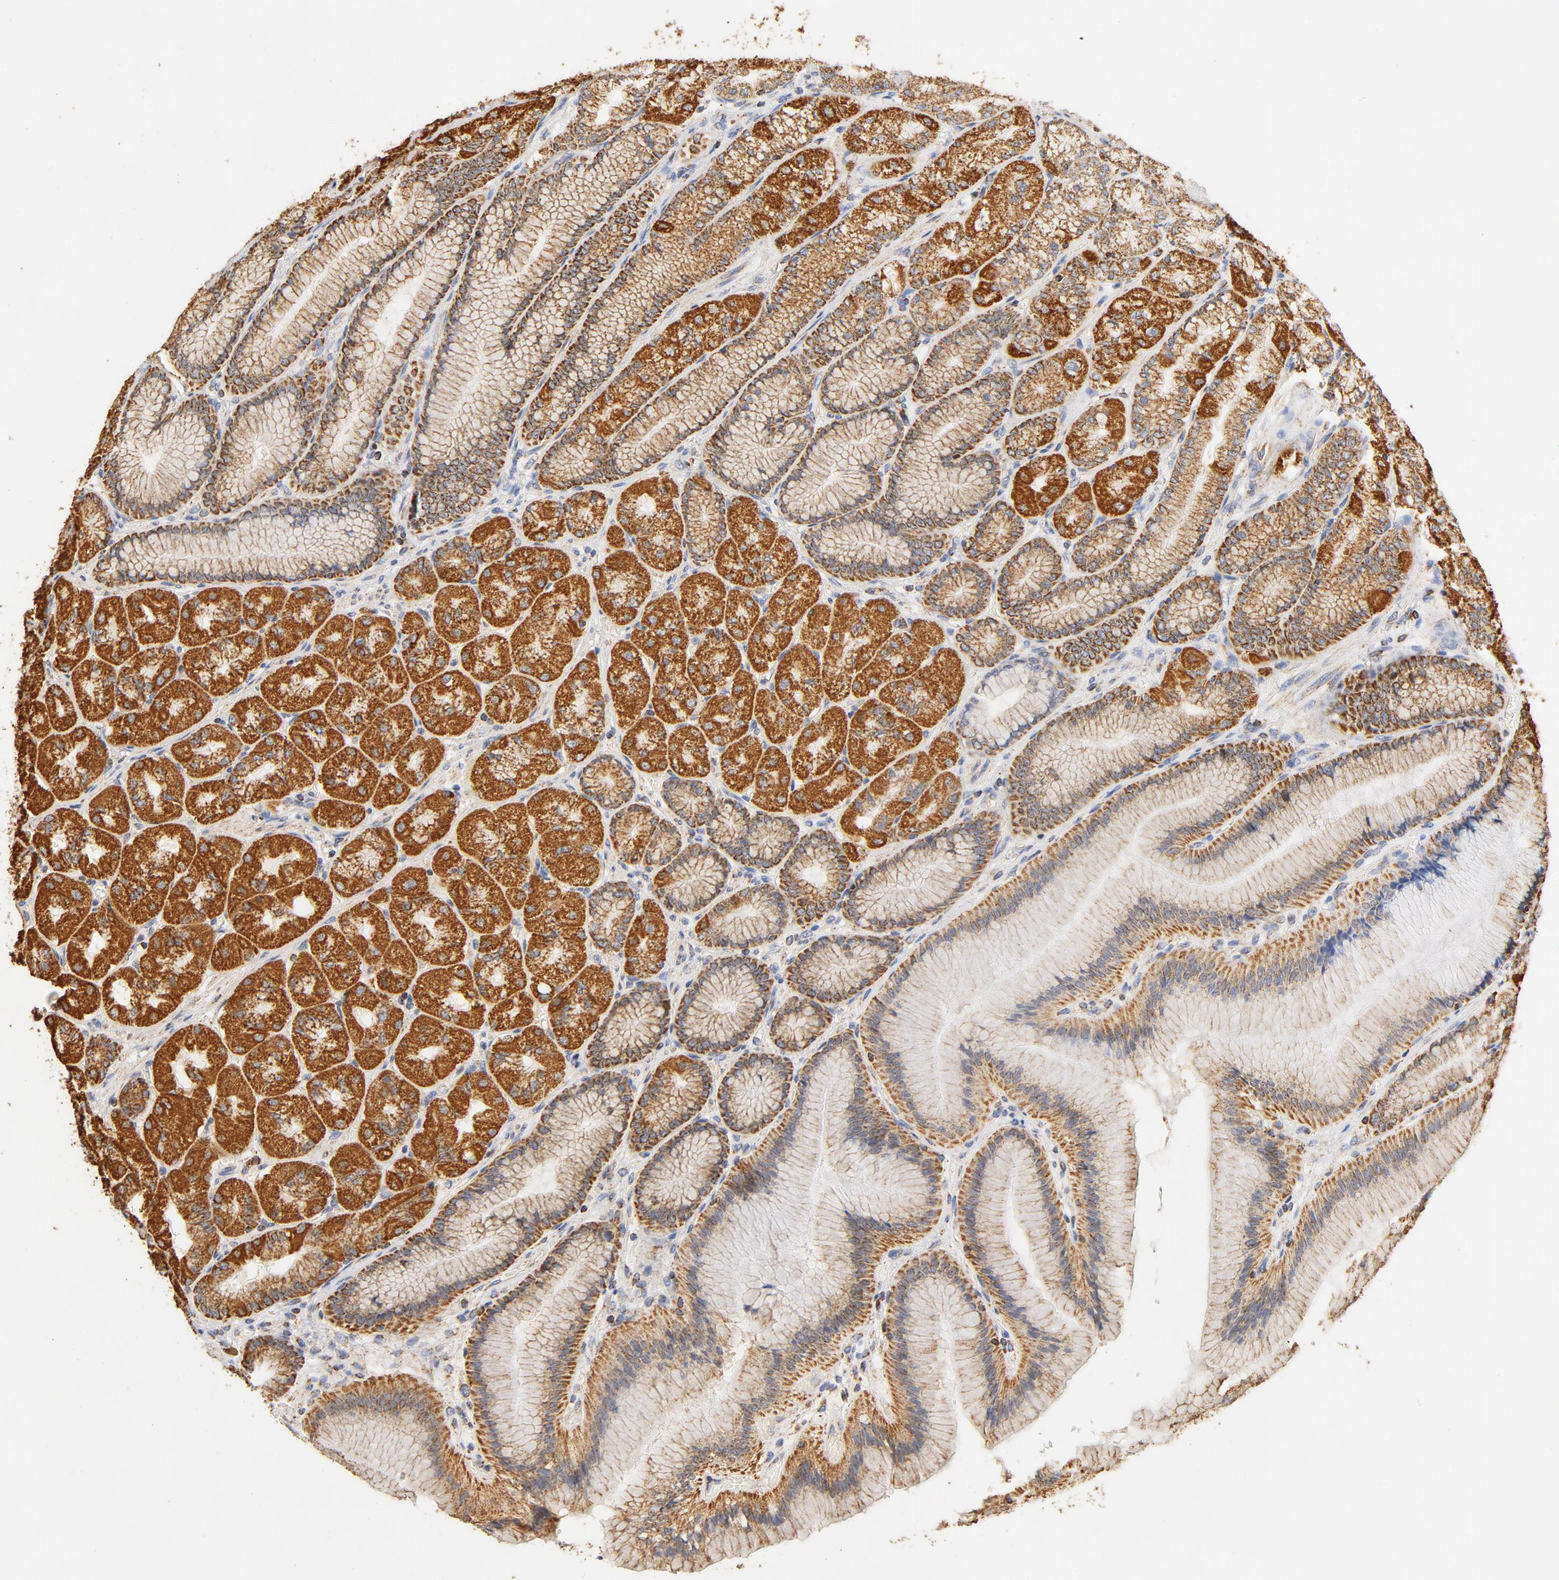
{"staining": {"intensity": "moderate", "quantity": ">75%", "location": "cytoplasmic/membranous"}, "tissue": "stomach", "cell_type": "Glandular cells", "image_type": "normal", "snomed": [{"axis": "morphology", "description": "Normal tissue, NOS"}, {"axis": "morphology", "description": "Adenocarcinoma, NOS"}, {"axis": "topography", "description": "Stomach"}, {"axis": "topography", "description": "Stomach, lower"}], "caption": "Immunohistochemical staining of normal human stomach demonstrates moderate cytoplasmic/membranous protein expression in approximately >75% of glandular cells.", "gene": "COX4I1", "patient": {"sex": "female", "age": 65}}